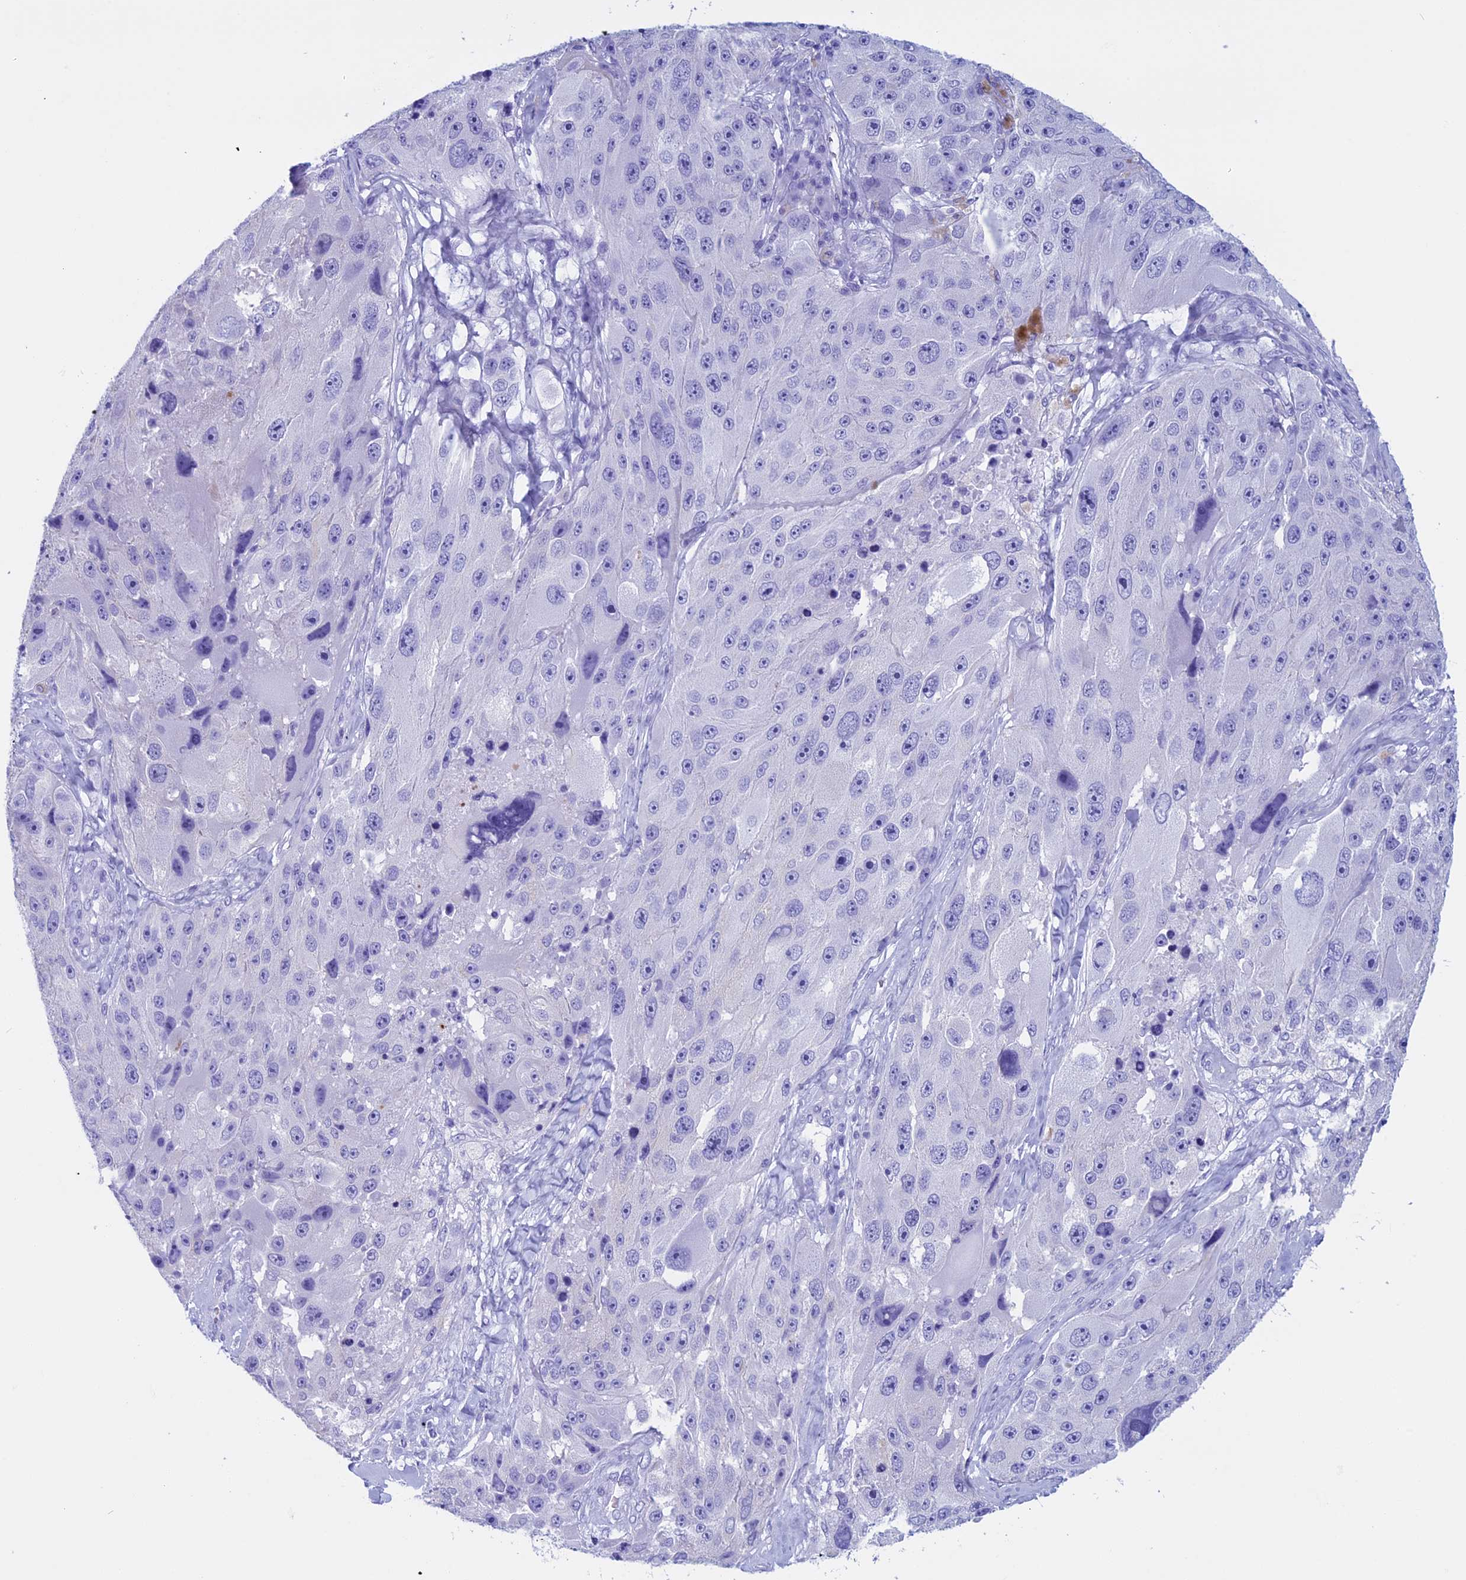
{"staining": {"intensity": "negative", "quantity": "none", "location": "none"}, "tissue": "melanoma", "cell_type": "Tumor cells", "image_type": "cancer", "snomed": [{"axis": "morphology", "description": "Malignant melanoma, Metastatic site"}, {"axis": "topography", "description": "Lymph node"}], "caption": "This is a histopathology image of immunohistochemistry (IHC) staining of melanoma, which shows no expression in tumor cells.", "gene": "FAM169A", "patient": {"sex": "male", "age": 62}}